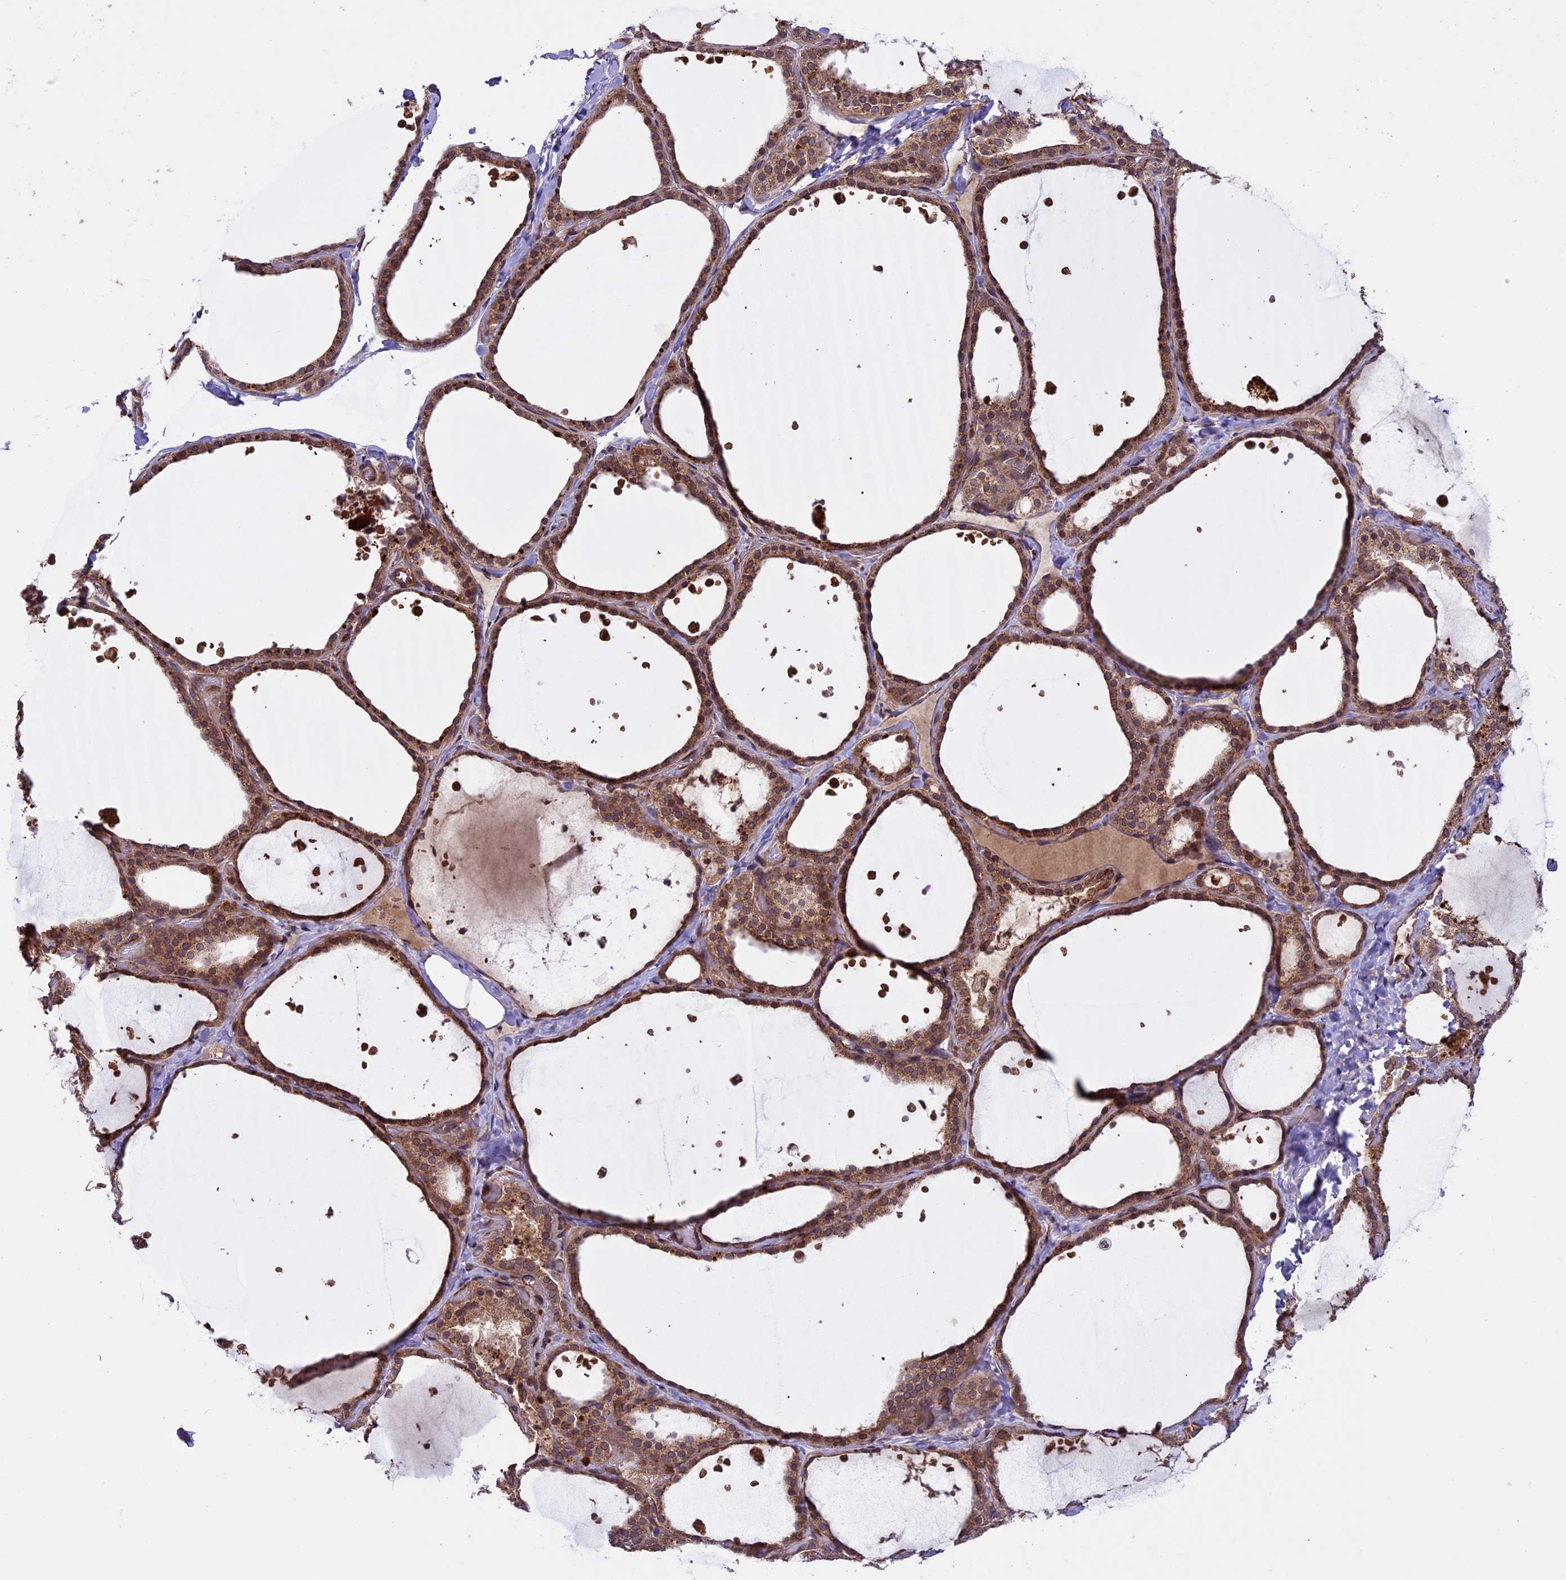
{"staining": {"intensity": "moderate", "quantity": ">75%", "location": "cytoplasmic/membranous"}, "tissue": "thyroid gland", "cell_type": "Glandular cells", "image_type": "normal", "snomed": [{"axis": "morphology", "description": "Normal tissue, NOS"}, {"axis": "topography", "description": "Thyroid gland"}], "caption": "Moderate cytoplasmic/membranous protein positivity is identified in approximately >75% of glandular cells in thyroid gland. The staining was performed using DAB to visualize the protein expression in brown, while the nuclei were stained in blue with hematoxylin (Magnification: 20x).", "gene": "CCDC125", "patient": {"sex": "female", "age": 44}}